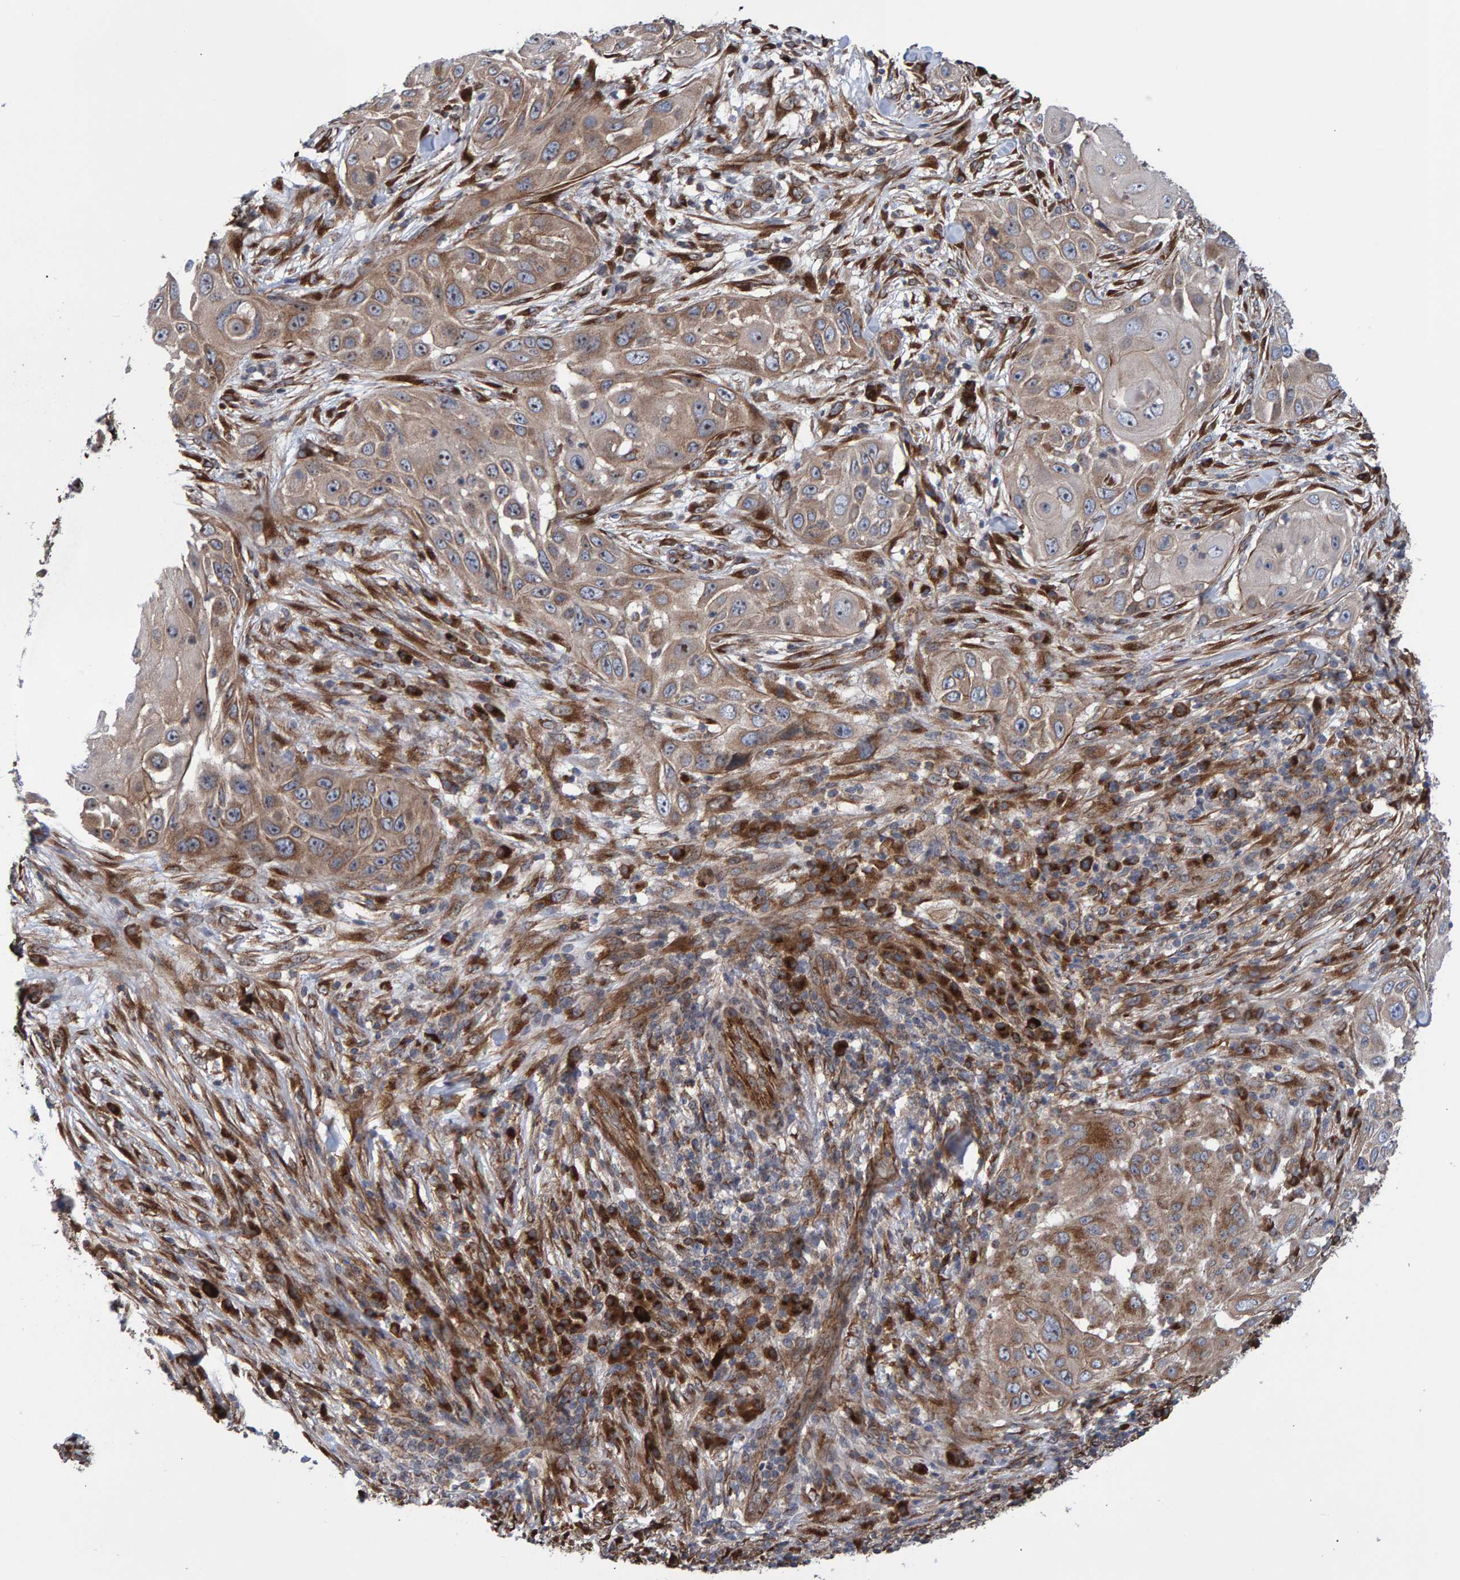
{"staining": {"intensity": "weak", "quantity": ">75%", "location": "cytoplasmic/membranous"}, "tissue": "skin cancer", "cell_type": "Tumor cells", "image_type": "cancer", "snomed": [{"axis": "morphology", "description": "Squamous cell carcinoma, NOS"}, {"axis": "topography", "description": "Skin"}], "caption": "Brown immunohistochemical staining in human squamous cell carcinoma (skin) displays weak cytoplasmic/membranous positivity in about >75% of tumor cells.", "gene": "FAM117A", "patient": {"sex": "female", "age": 44}}